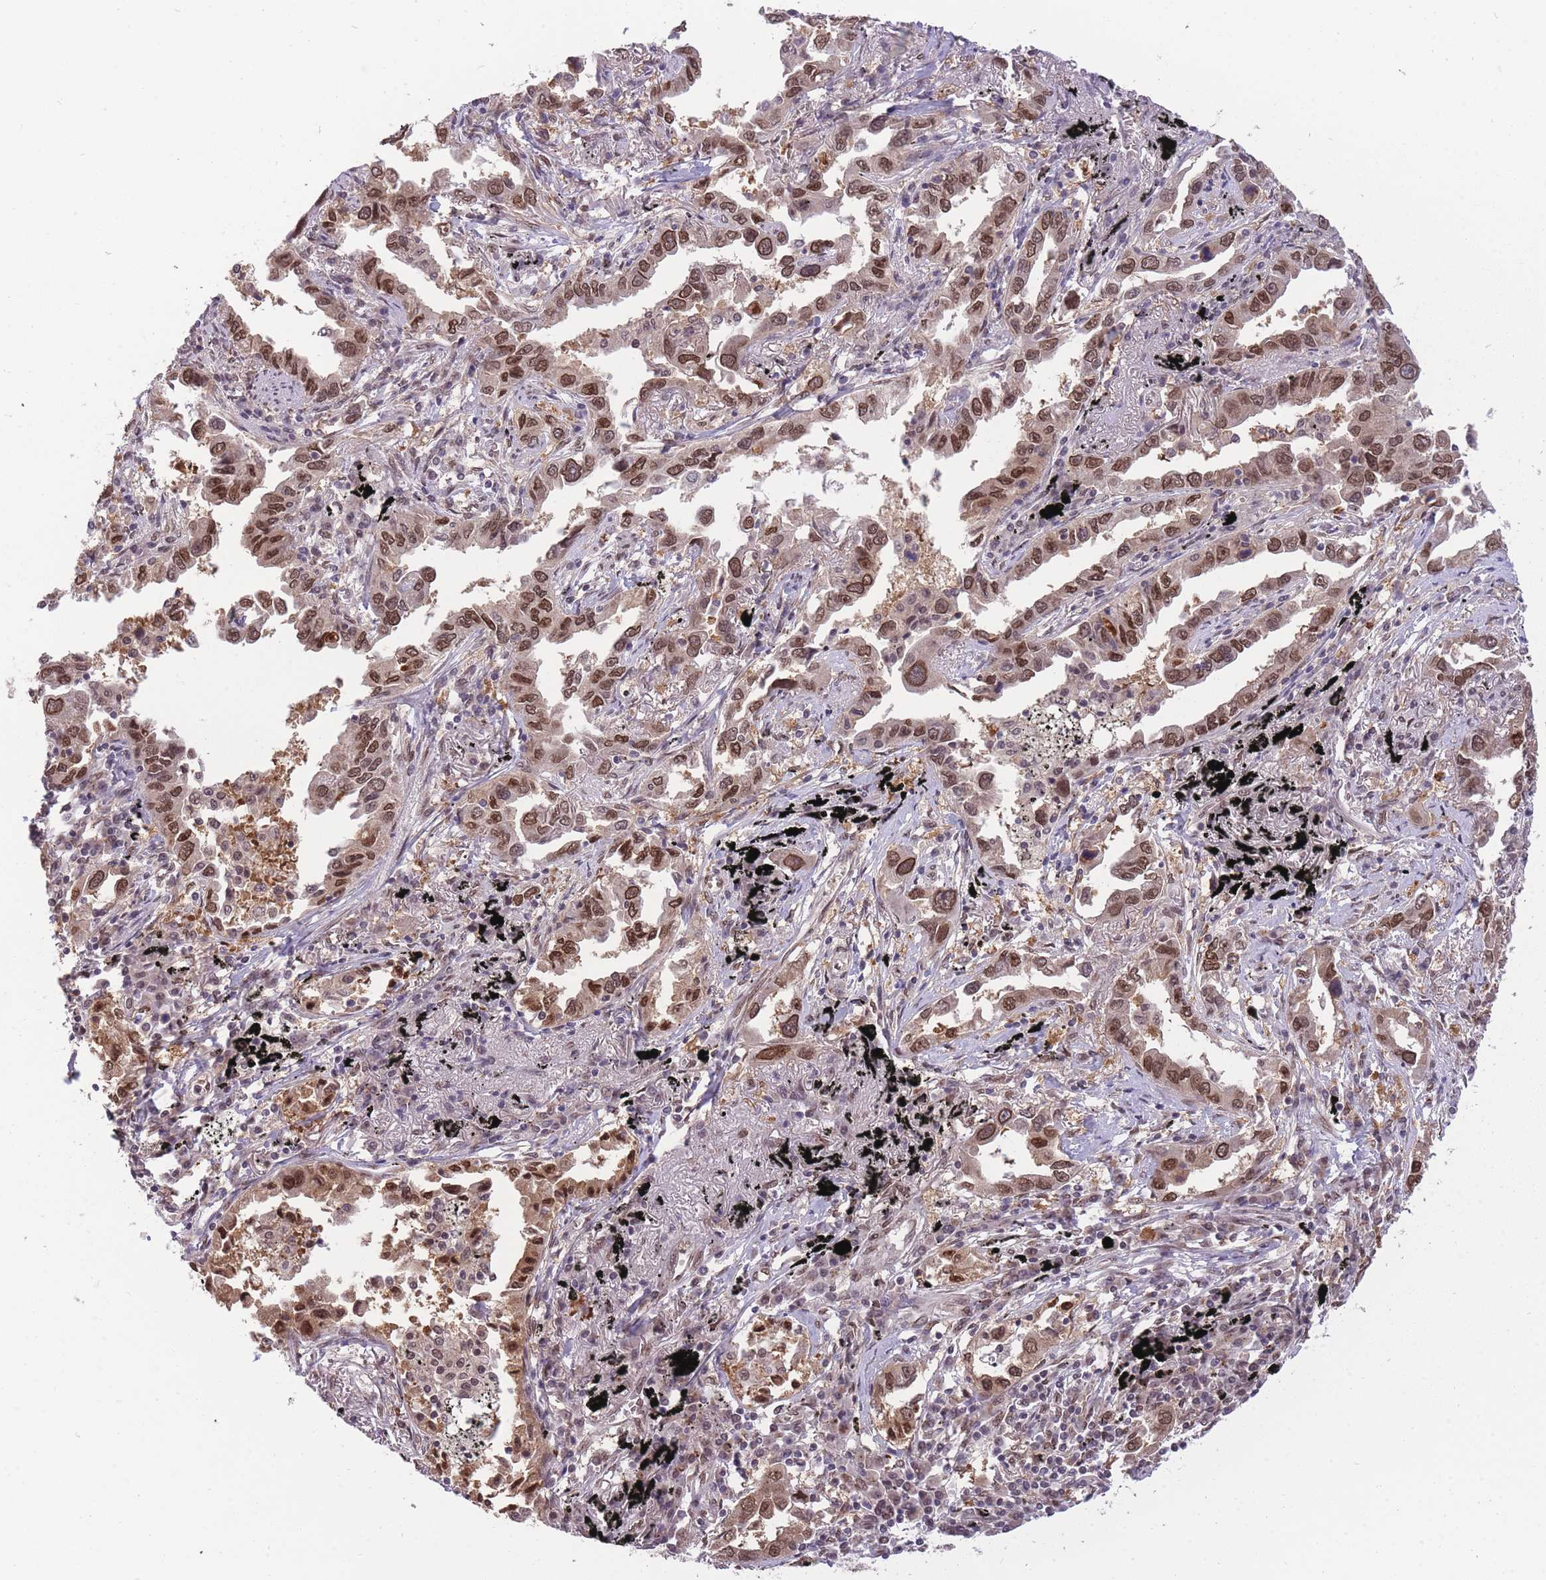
{"staining": {"intensity": "moderate", "quantity": ">75%", "location": "nuclear"}, "tissue": "lung cancer", "cell_type": "Tumor cells", "image_type": "cancer", "snomed": [{"axis": "morphology", "description": "Adenocarcinoma, NOS"}, {"axis": "topography", "description": "Lung"}], "caption": "Immunohistochemical staining of human lung adenocarcinoma demonstrates moderate nuclear protein positivity in about >75% of tumor cells.", "gene": "CDIP1", "patient": {"sex": "male", "age": 67}}